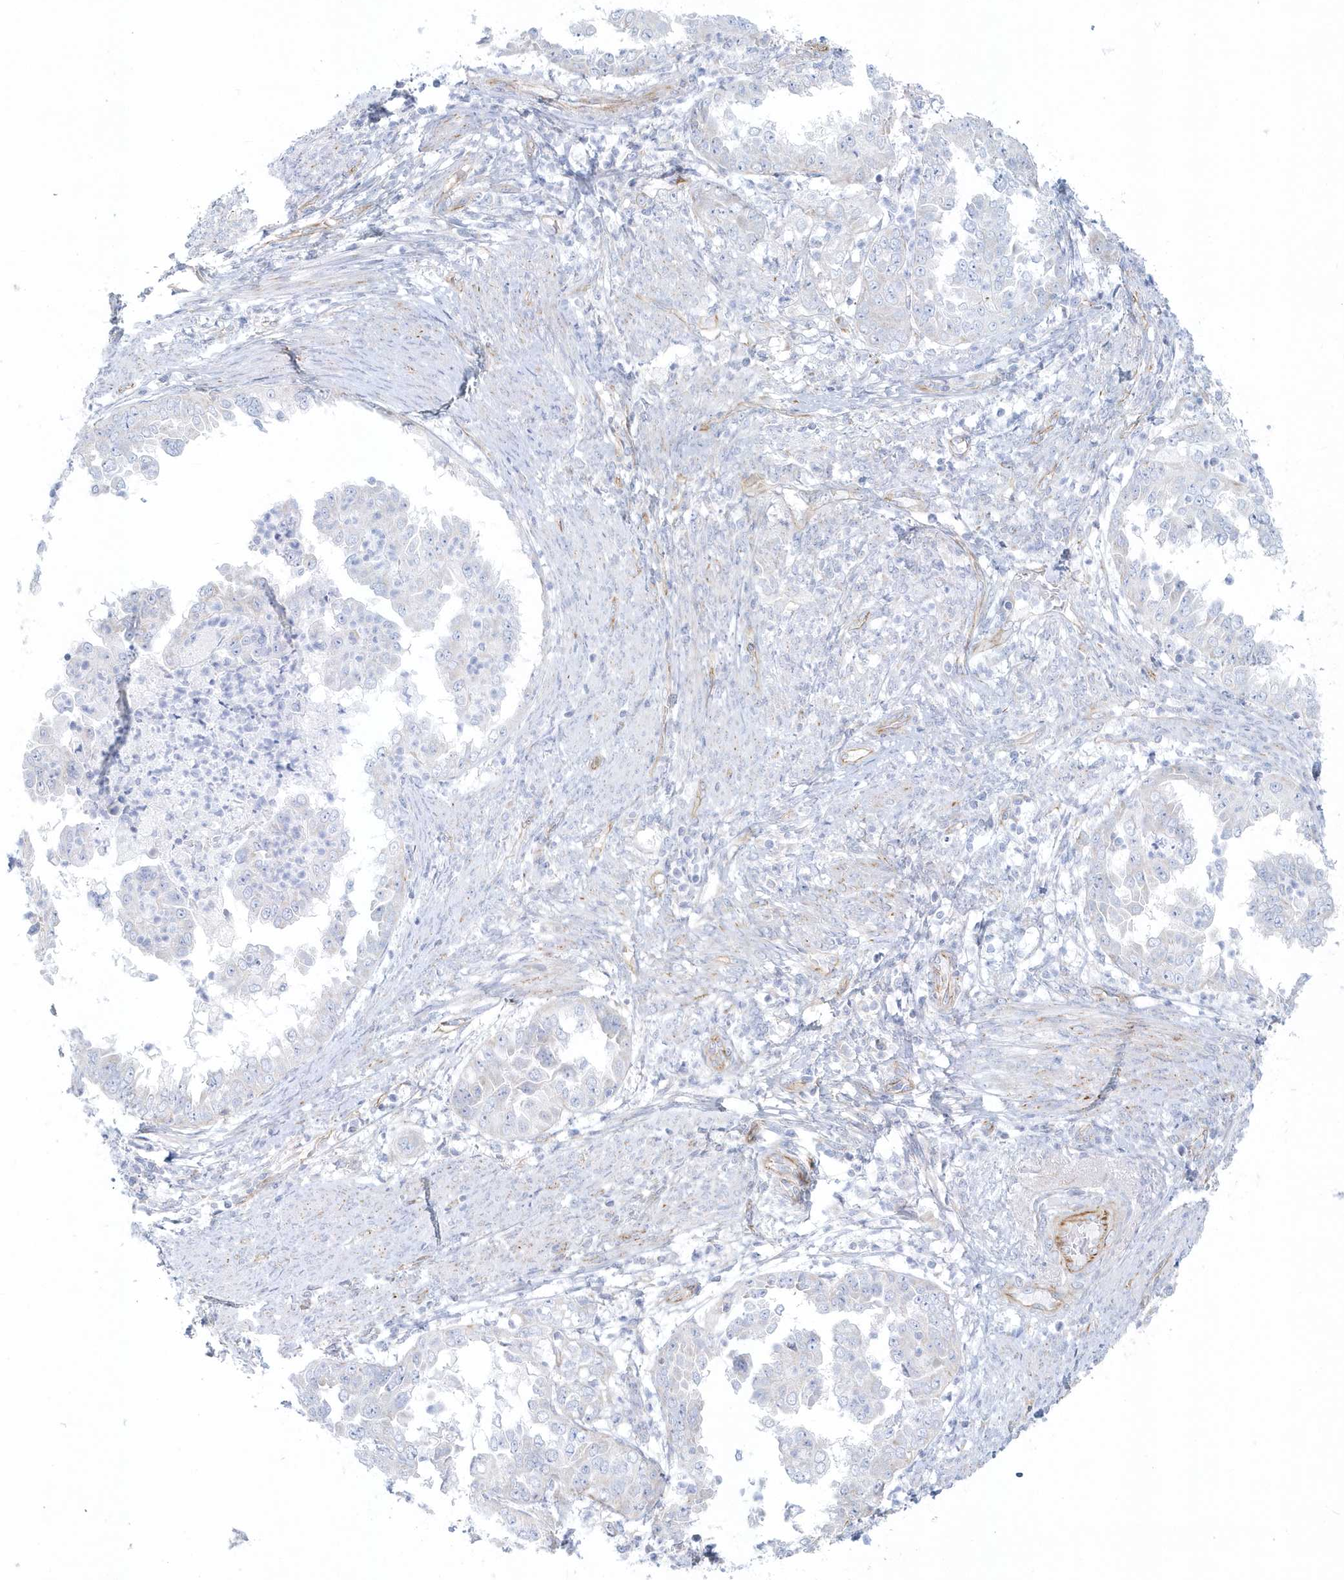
{"staining": {"intensity": "negative", "quantity": "none", "location": "none"}, "tissue": "endometrial cancer", "cell_type": "Tumor cells", "image_type": "cancer", "snomed": [{"axis": "morphology", "description": "Adenocarcinoma, NOS"}, {"axis": "topography", "description": "Endometrium"}], "caption": "High power microscopy micrograph of an IHC histopathology image of adenocarcinoma (endometrial), revealing no significant positivity in tumor cells.", "gene": "GPR152", "patient": {"sex": "female", "age": 85}}